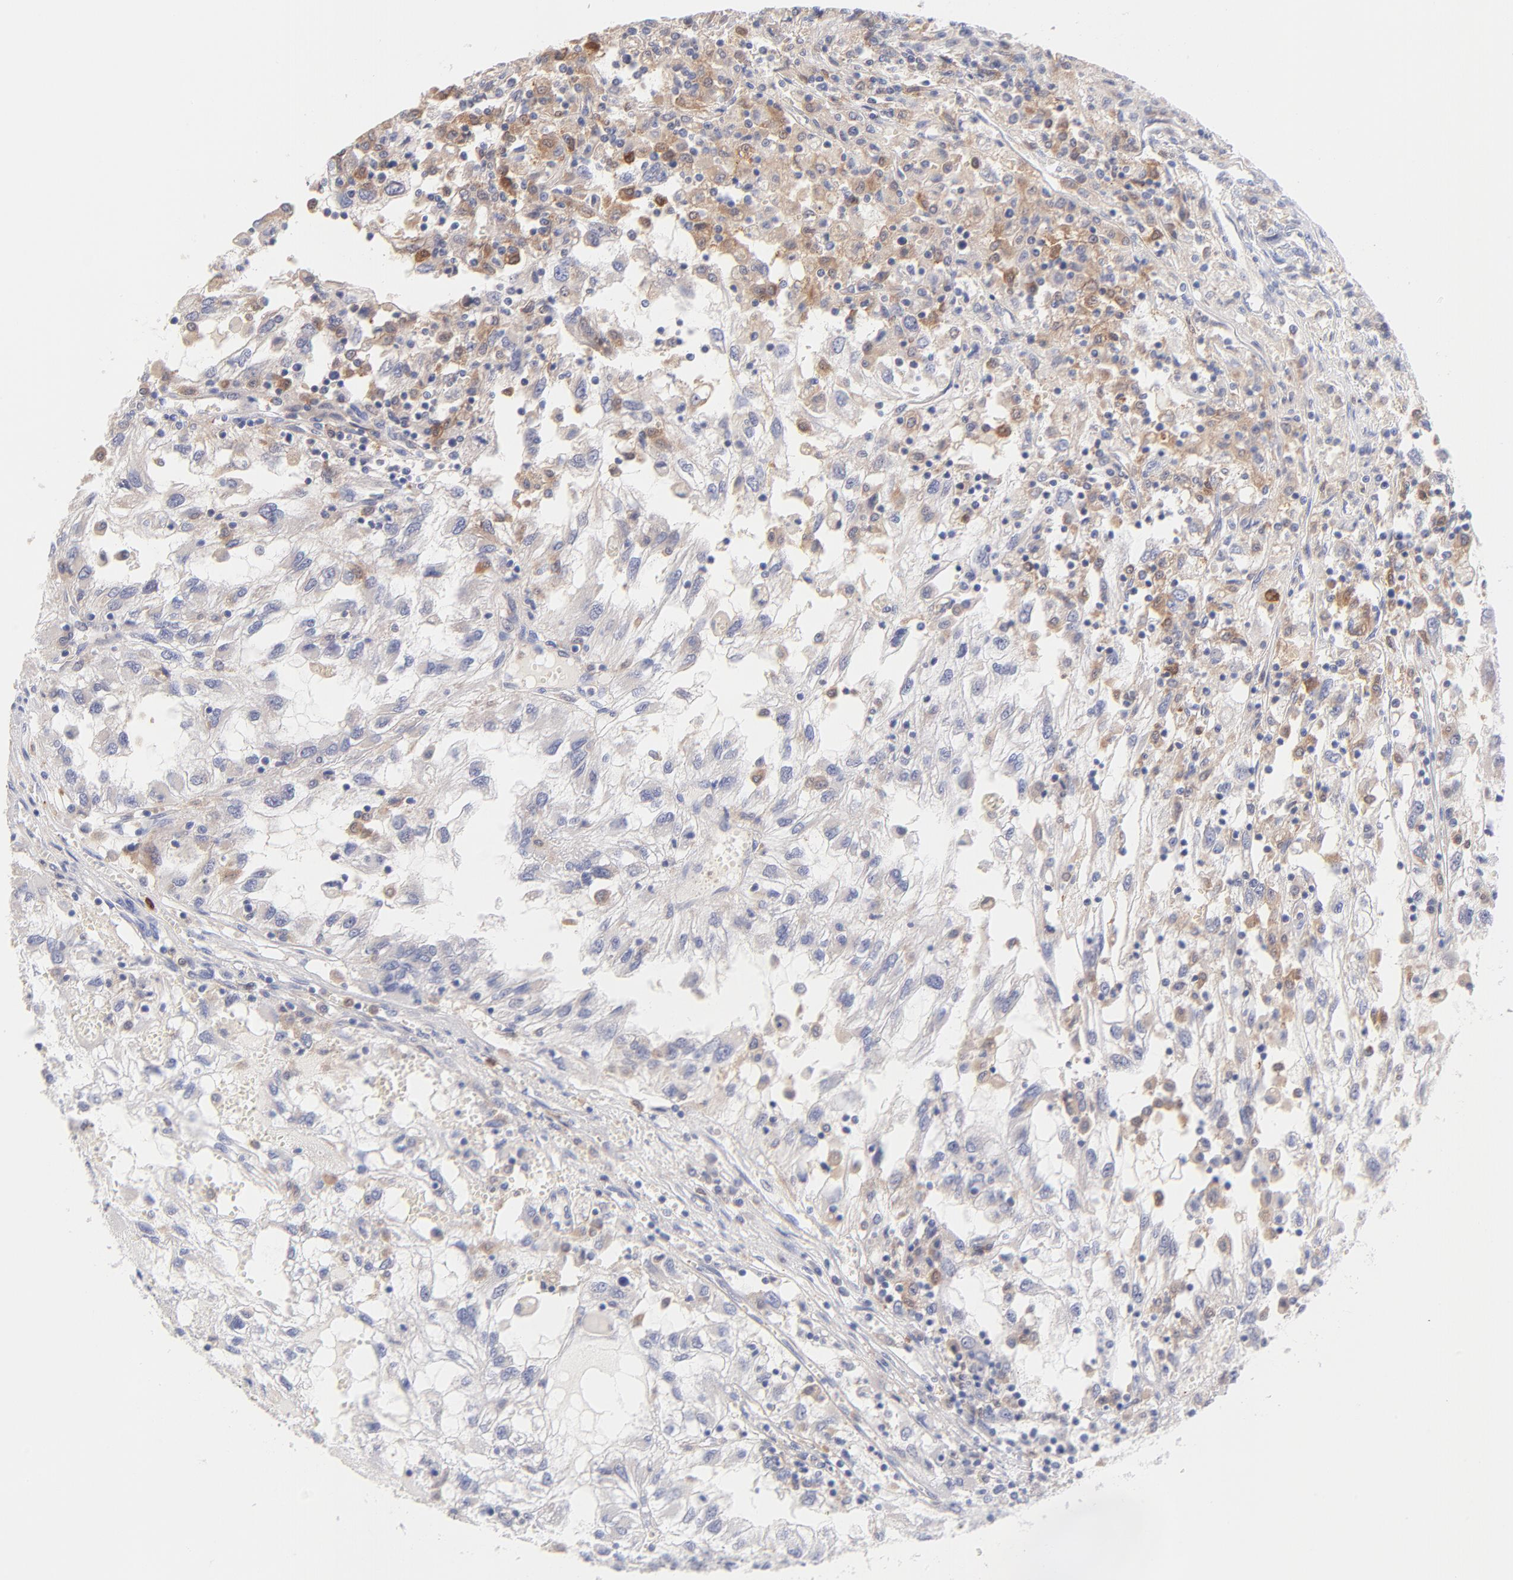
{"staining": {"intensity": "weak", "quantity": "<25%", "location": "cytoplasmic/membranous"}, "tissue": "renal cancer", "cell_type": "Tumor cells", "image_type": "cancer", "snomed": [{"axis": "morphology", "description": "Normal tissue, NOS"}, {"axis": "morphology", "description": "Adenocarcinoma, NOS"}, {"axis": "topography", "description": "Kidney"}], "caption": "The micrograph demonstrates no staining of tumor cells in renal cancer.", "gene": "BID", "patient": {"sex": "male", "age": 71}}